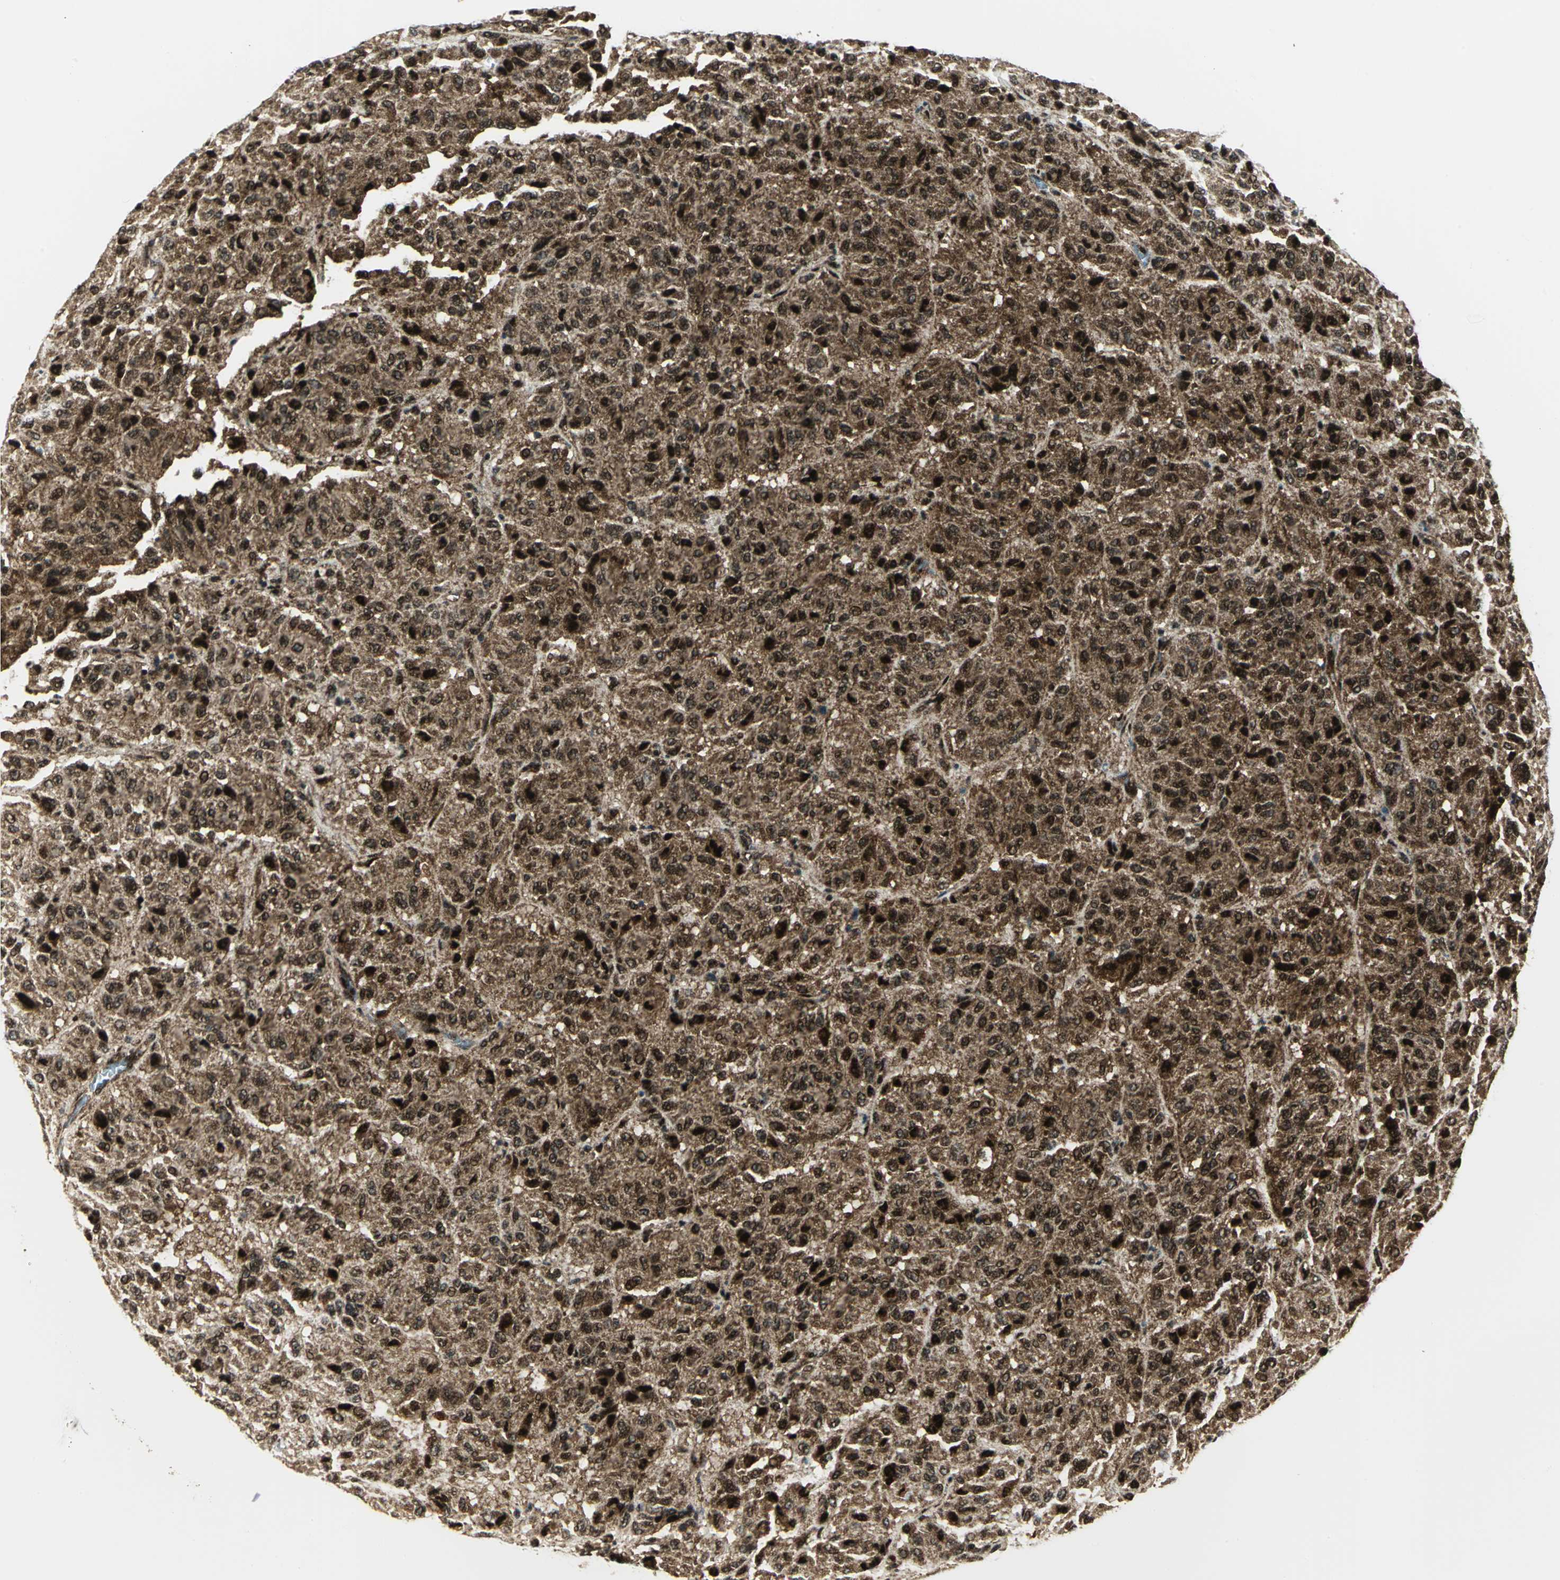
{"staining": {"intensity": "strong", "quantity": ">75%", "location": "cytoplasmic/membranous,nuclear"}, "tissue": "melanoma", "cell_type": "Tumor cells", "image_type": "cancer", "snomed": [{"axis": "morphology", "description": "Malignant melanoma, Metastatic site"}, {"axis": "topography", "description": "Lung"}], "caption": "IHC staining of melanoma, which reveals high levels of strong cytoplasmic/membranous and nuclear positivity in approximately >75% of tumor cells indicating strong cytoplasmic/membranous and nuclear protein positivity. The staining was performed using DAB (3,3'-diaminobenzidine) (brown) for protein detection and nuclei were counterstained in hematoxylin (blue).", "gene": "COPS5", "patient": {"sex": "male", "age": 64}}